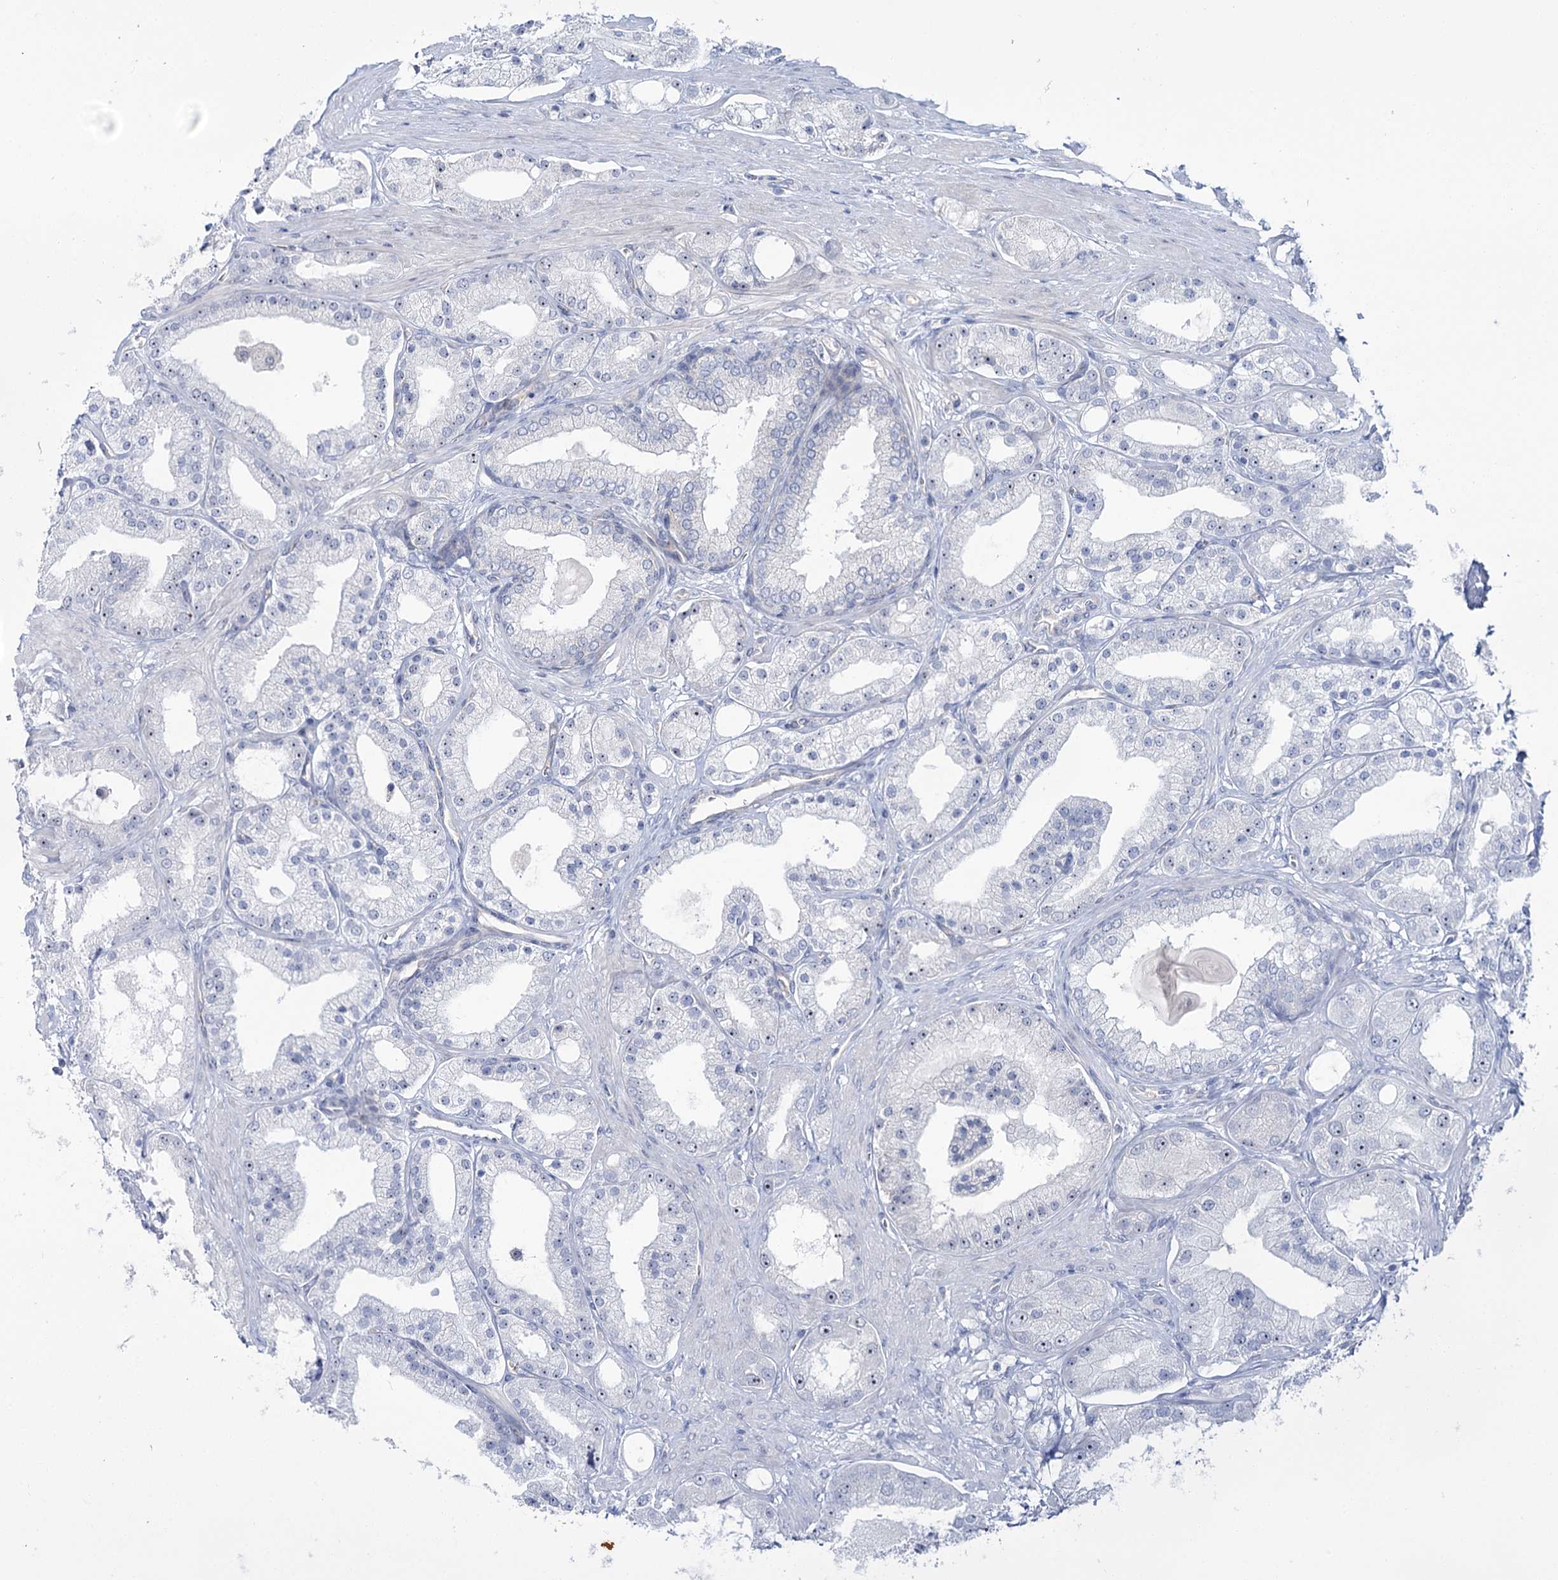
{"staining": {"intensity": "negative", "quantity": "none", "location": "none"}, "tissue": "prostate cancer", "cell_type": "Tumor cells", "image_type": "cancer", "snomed": [{"axis": "morphology", "description": "Adenocarcinoma, Low grade"}, {"axis": "topography", "description": "Prostate"}], "caption": "Prostate cancer (adenocarcinoma (low-grade)) stained for a protein using immunohistochemistry displays no expression tumor cells.", "gene": "STEEP1", "patient": {"sex": "male", "age": 67}}